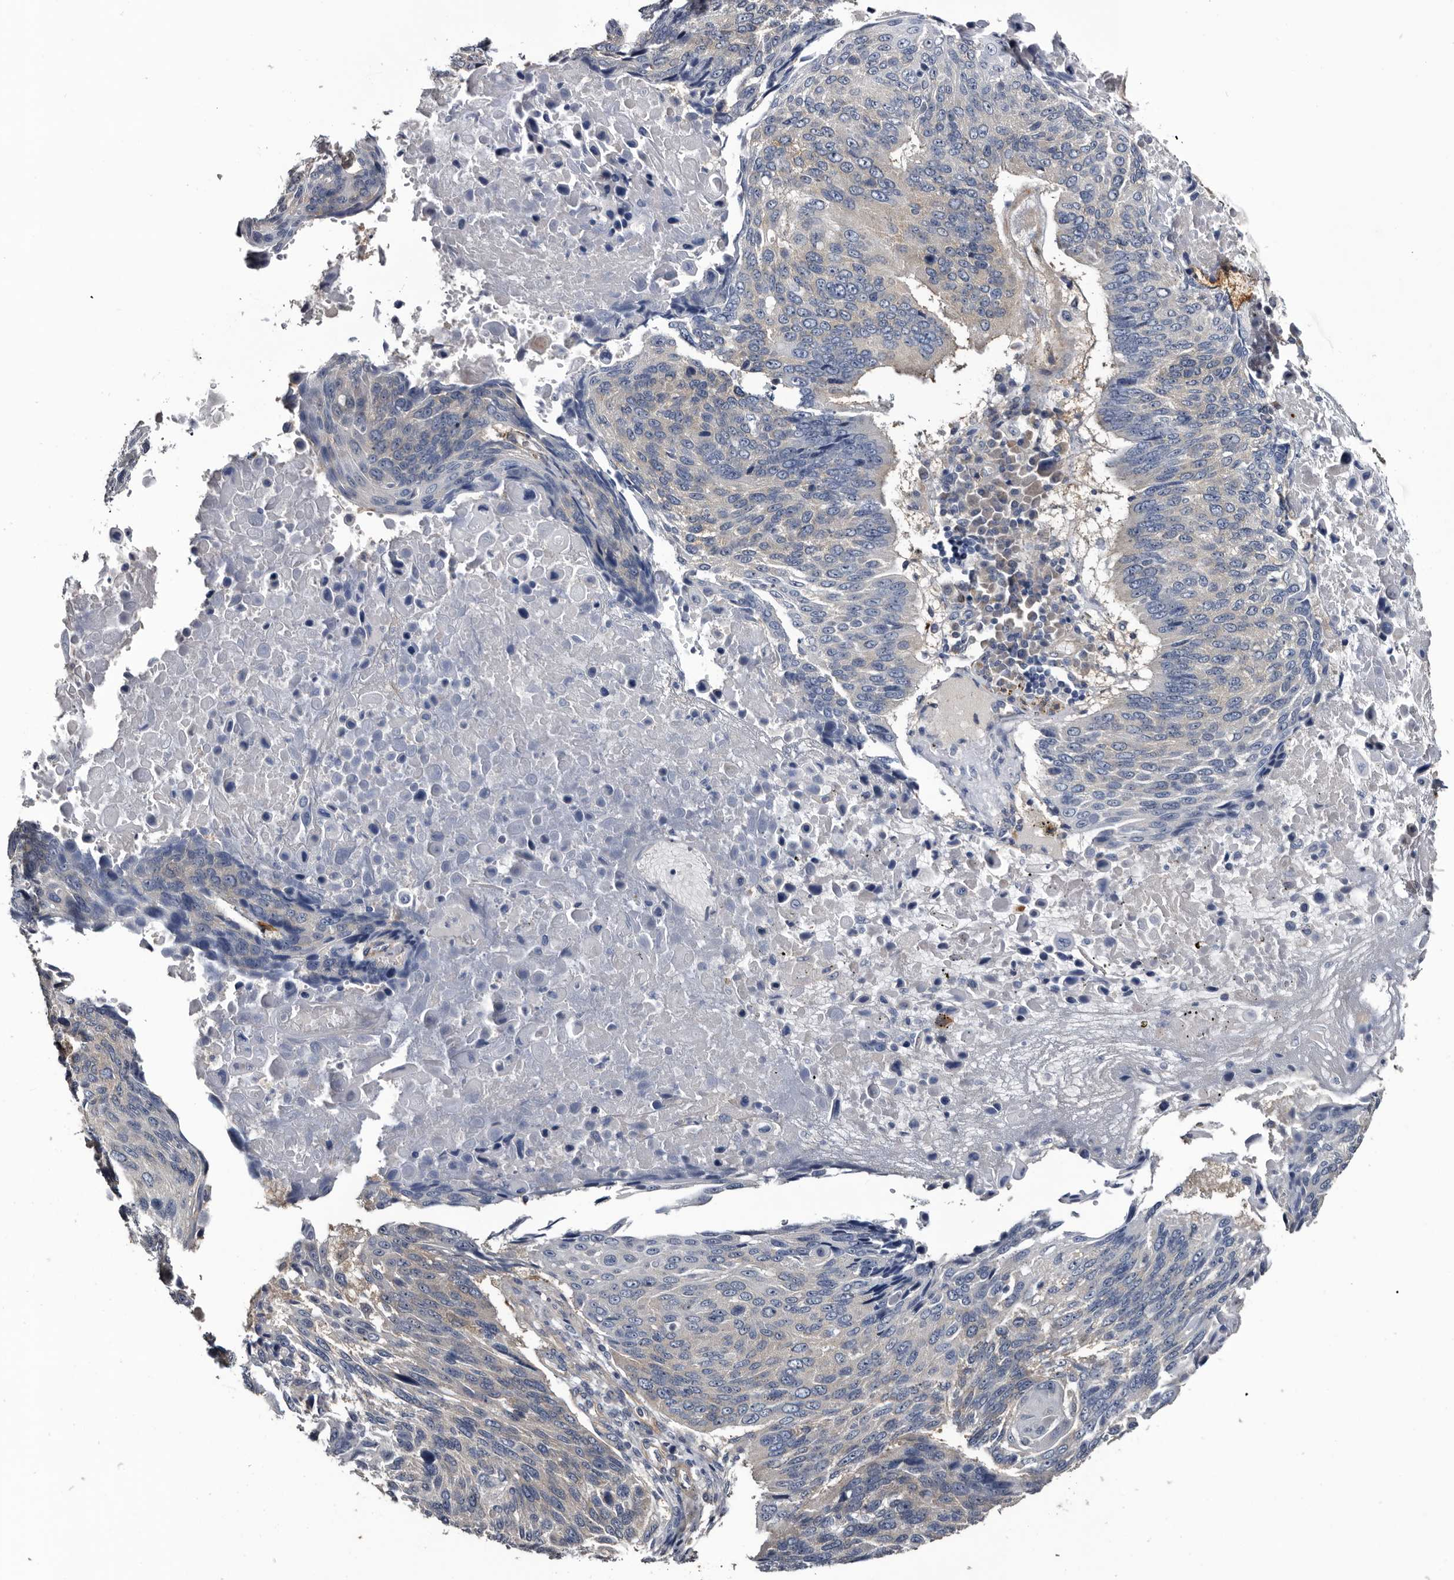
{"staining": {"intensity": "negative", "quantity": "none", "location": "none"}, "tissue": "lung cancer", "cell_type": "Tumor cells", "image_type": "cancer", "snomed": [{"axis": "morphology", "description": "Squamous cell carcinoma, NOS"}, {"axis": "topography", "description": "Lung"}], "caption": "A micrograph of lung cancer stained for a protein shows no brown staining in tumor cells.", "gene": "IARS1", "patient": {"sex": "male", "age": 66}}